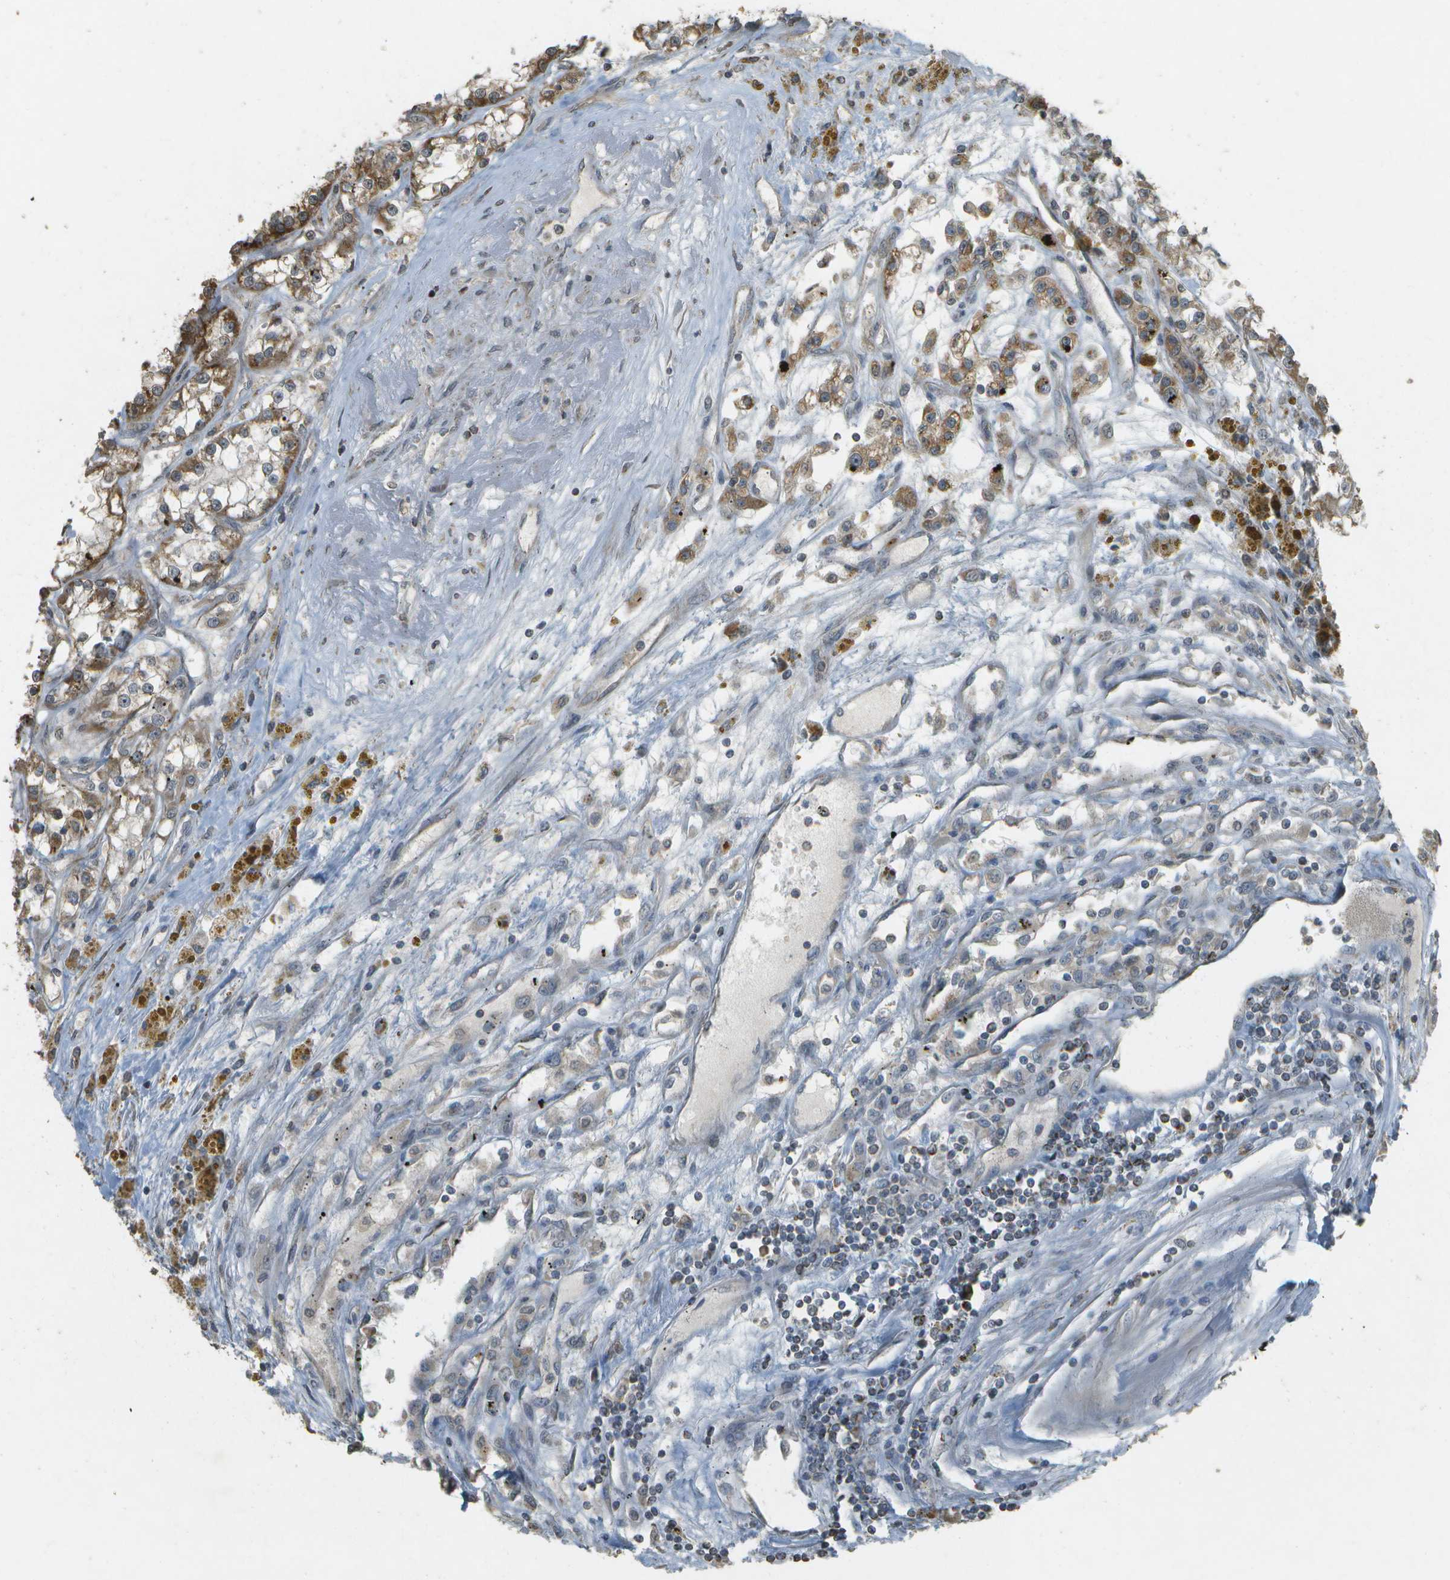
{"staining": {"intensity": "moderate", "quantity": ">75%", "location": "cytoplasmic/membranous"}, "tissue": "renal cancer", "cell_type": "Tumor cells", "image_type": "cancer", "snomed": [{"axis": "morphology", "description": "Adenocarcinoma, NOS"}, {"axis": "topography", "description": "Kidney"}], "caption": "Tumor cells reveal medium levels of moderate cytoplasmic/membranous positivity in about >75% of cells in renal adenocarcinoma. The staining is performed using DAB brown chromogen to label protein expression. The nuclei are counter-stained blue using hematoxylin.", "gene": "RAB21", "patient": {"sex": "female", "age": 52}}